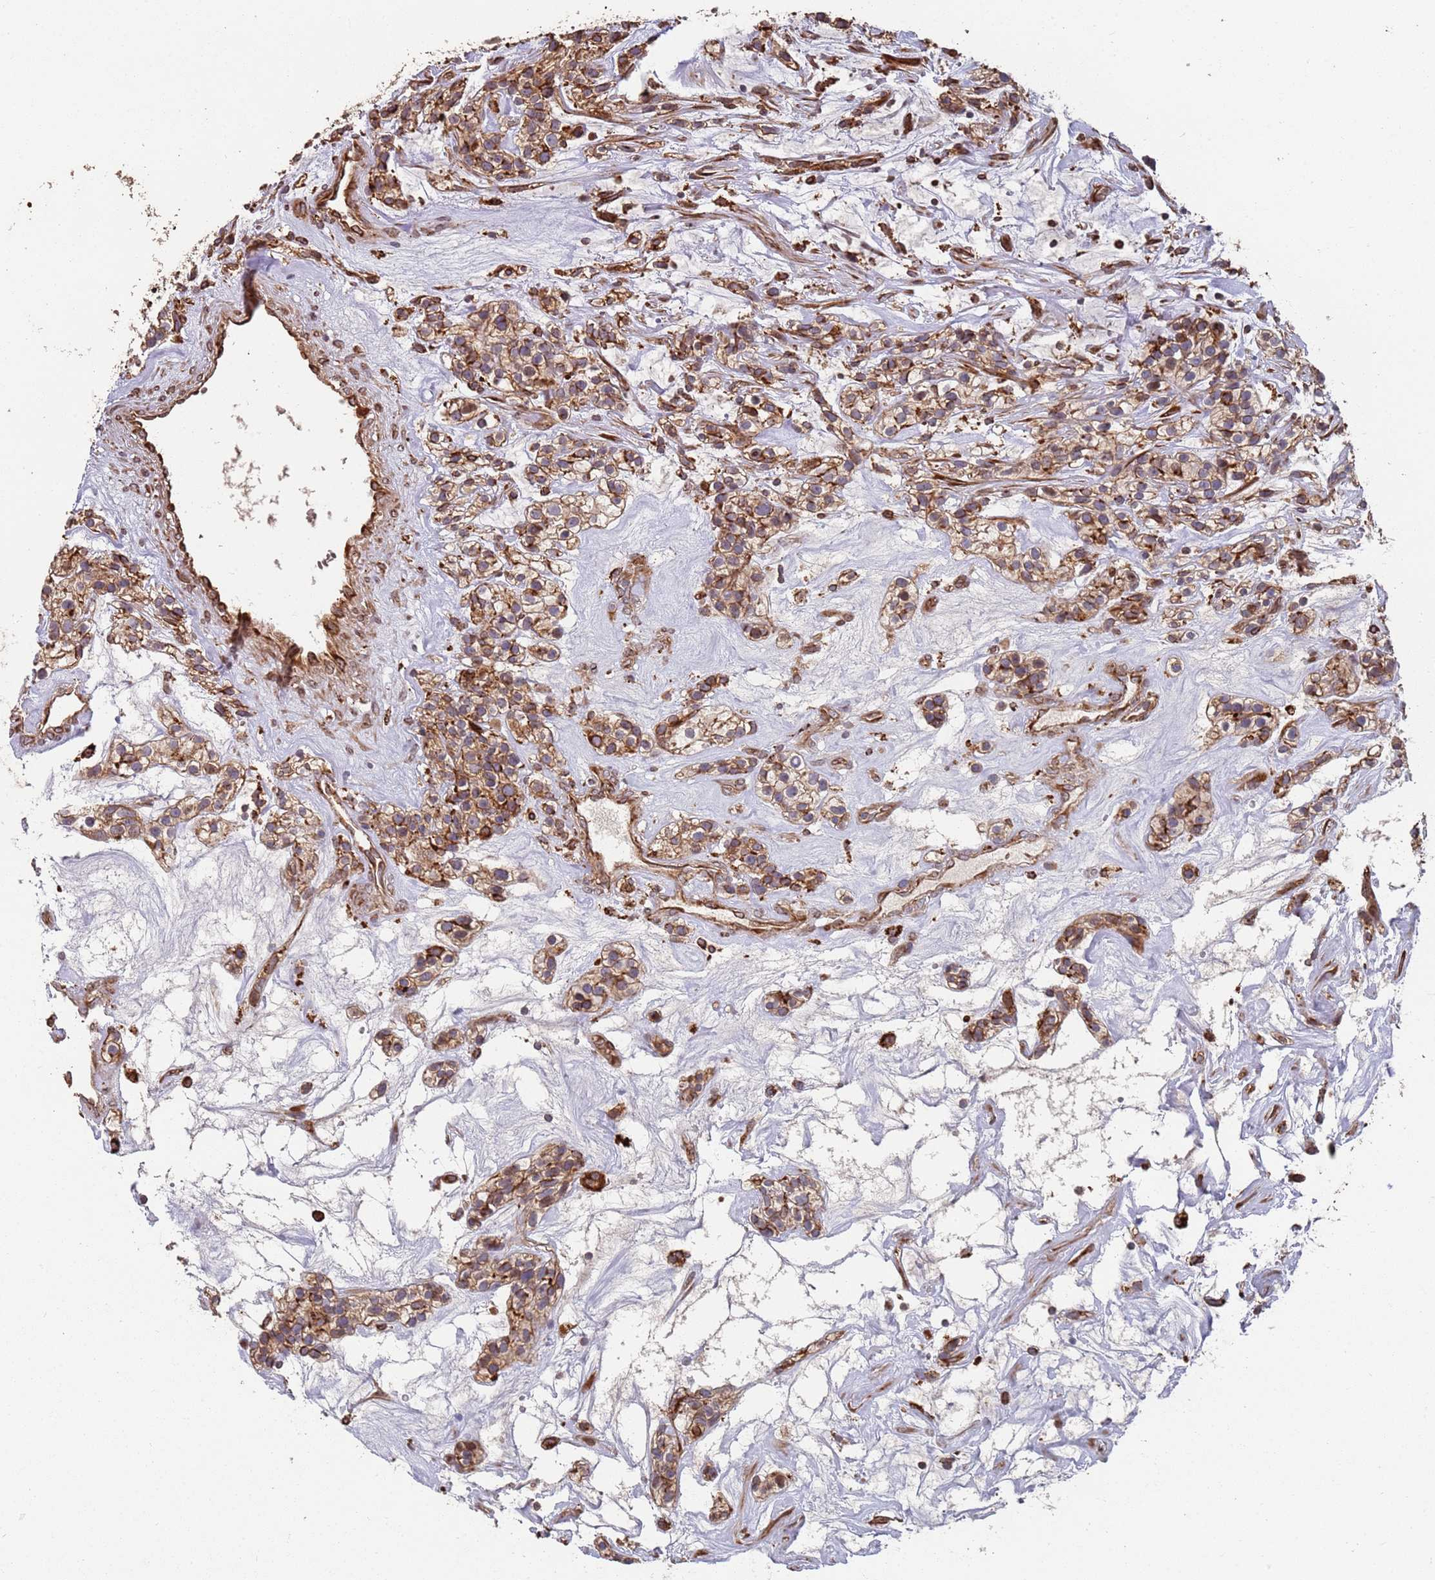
{"staining": {"intensity": "strong", "quantity": ">75%", "location": "cytoplasmic/membranous"}, "tissue": "renal cancer", "cell_type": "Tumor cells", "image_type": "cancer", "snomed": [{"axis": "morphology", "description": "Adenocarcinoma, NOS"}, {"axis": "topography", "description": "Kidney"}], "caption": "IHC photomicrograph of human renal cancer stained for a protein (brown), which exhibits high levels of strong cytoplasmic/membranous expression in about >75% of tumor cells.", "gene": "LACC1", "patient": {"sex": "female", "age": 57}}